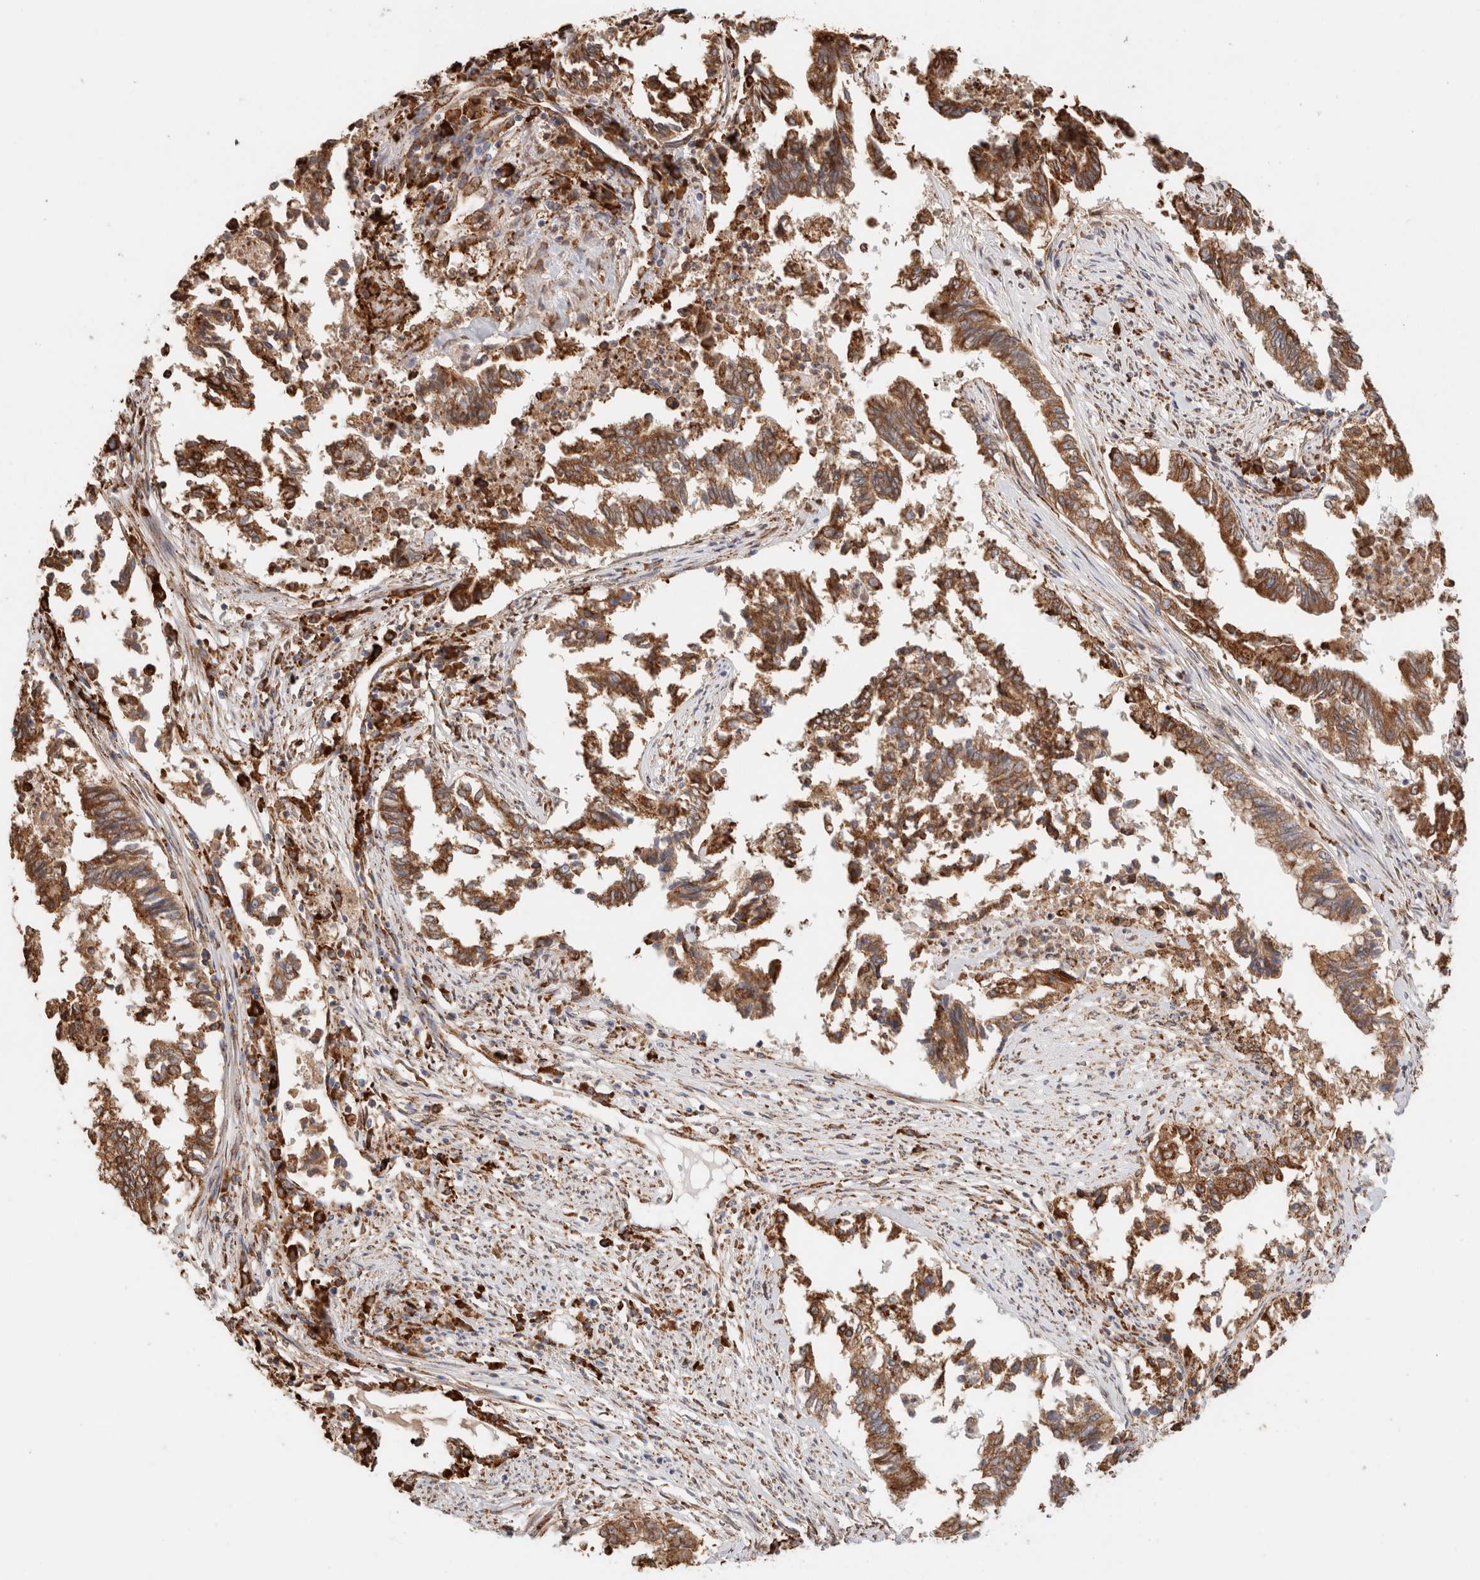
{"staining": {"intensity": "moderate", "quantity": ">75%", "location": "cytoplasmic/membranous"}, "tissue": "endometrial cancer", "cell_type": "Tumor cells", "image_type": "cancer", "snomed": [{"axis": "morphology", "description": "Necrosis, NOS"}, {"axis": "morphology", "description": "Adenocarcinoma, NOS"}, {"axis": "topography", "description": "Endometrium"}], "caption": "Immunohistochemical staining of human endometrial adenocarcinoma reveals moderate cytoplasmic/membranous protein staining in about >75% of tumor cells. Using DAB (brown) and hematoxylin (blue) stains, captured at high magnification using brightfield microscopy.", "gene": "FER", "patient": {"sex": "female", "age": 79}}